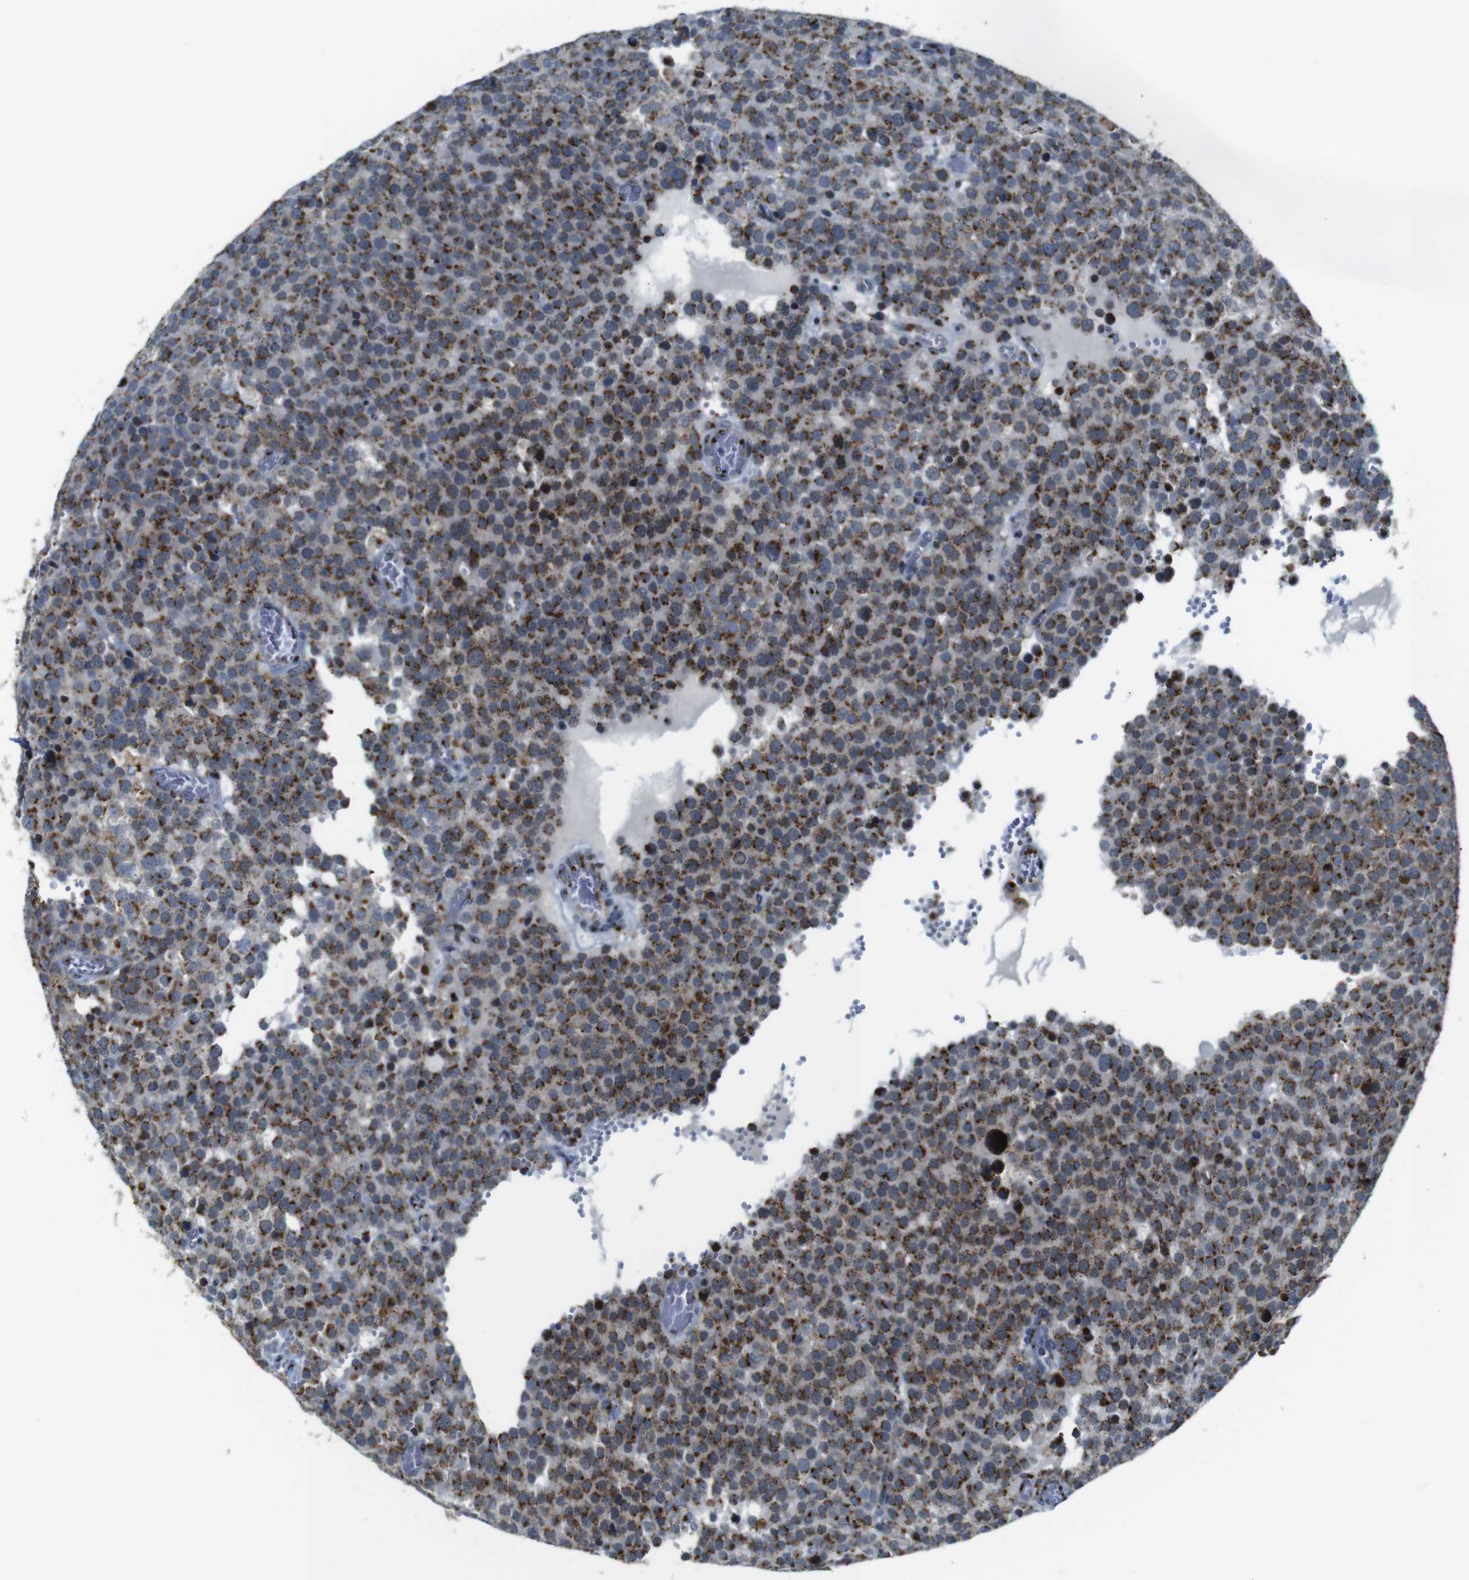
{"staining": {"intensity": "moderate", "quantity": ">75%", "location": "cytoplasmic/membranous"}, "tissue": "testis cancer", "cell_type": "Tumor cells", "image_type": "cancer", "snomed": [{"axis": "morphology", "description": "Normal tissue, NOS"}, {"axis": "morphology", "description": "Seminoma, NOS"}, {"axis": "topography", "description": "Testis"}], "caption": "Testis cancer (seminoma) stained for a protein exhibits moderate cytoplasmic/membranous positivity in tumor cells.", "gene": "TGOLN2", "patient": {"sex": "male", "age": 71}}